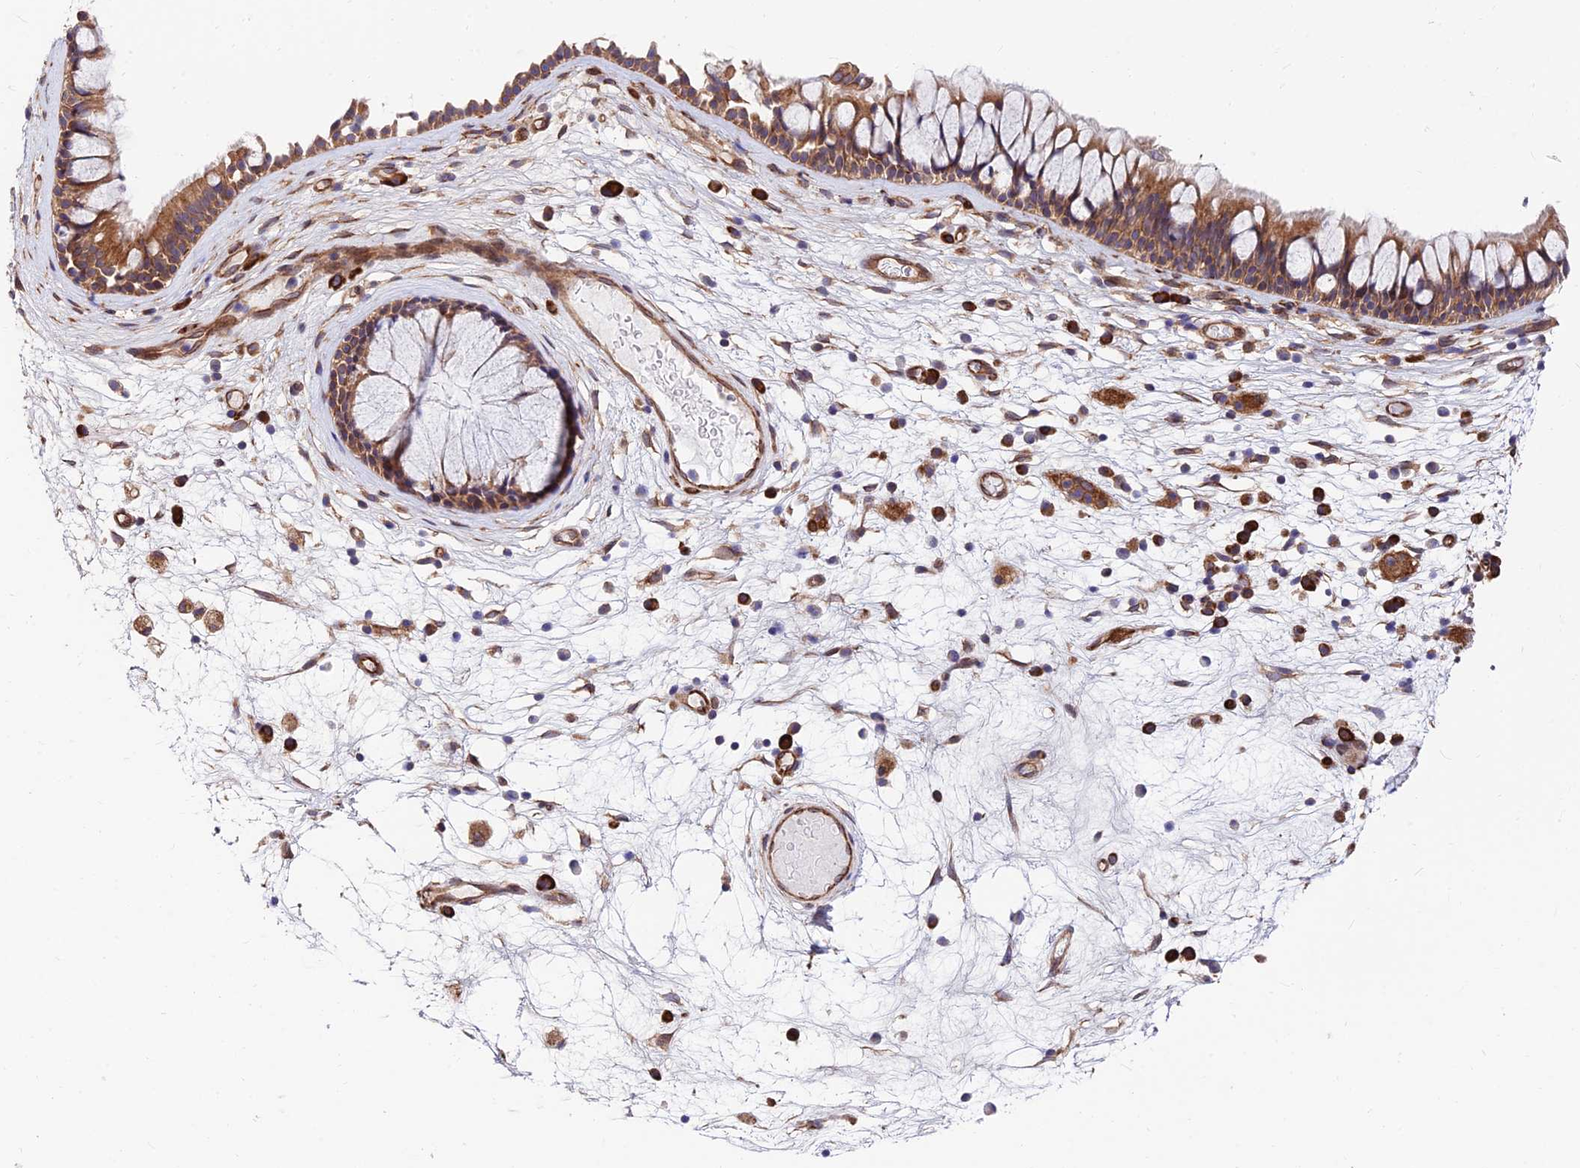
{"staining": {"intensity": "moderate", "quantity": ">75%", "location": "cytoplasmic/membranous"}, "tissue": "nasopharynx", "cell_type": "Respiratory epithelial cells", "image_type": "normal", "snomed": [{"axis": "morphology", "description": "Normal tissue, NOS"}, {"axis": "morphology", "description": "Inflammation, NOS"}, {"axis": "morphology", "description": "Malignant melanoma, Metastatic site"}, {"axis": "topography", "description": "Nasopharynx"}], "caption": "Immunohistochemical staining of normal human nasopharynx exhibits >75% levels of moderate cytoplasmic/membranous protein expression in approximately >75% of respiratory epithelial cells.", "gene": "EXOC3L4", "patient": {"sex": "male", "age": 70}}